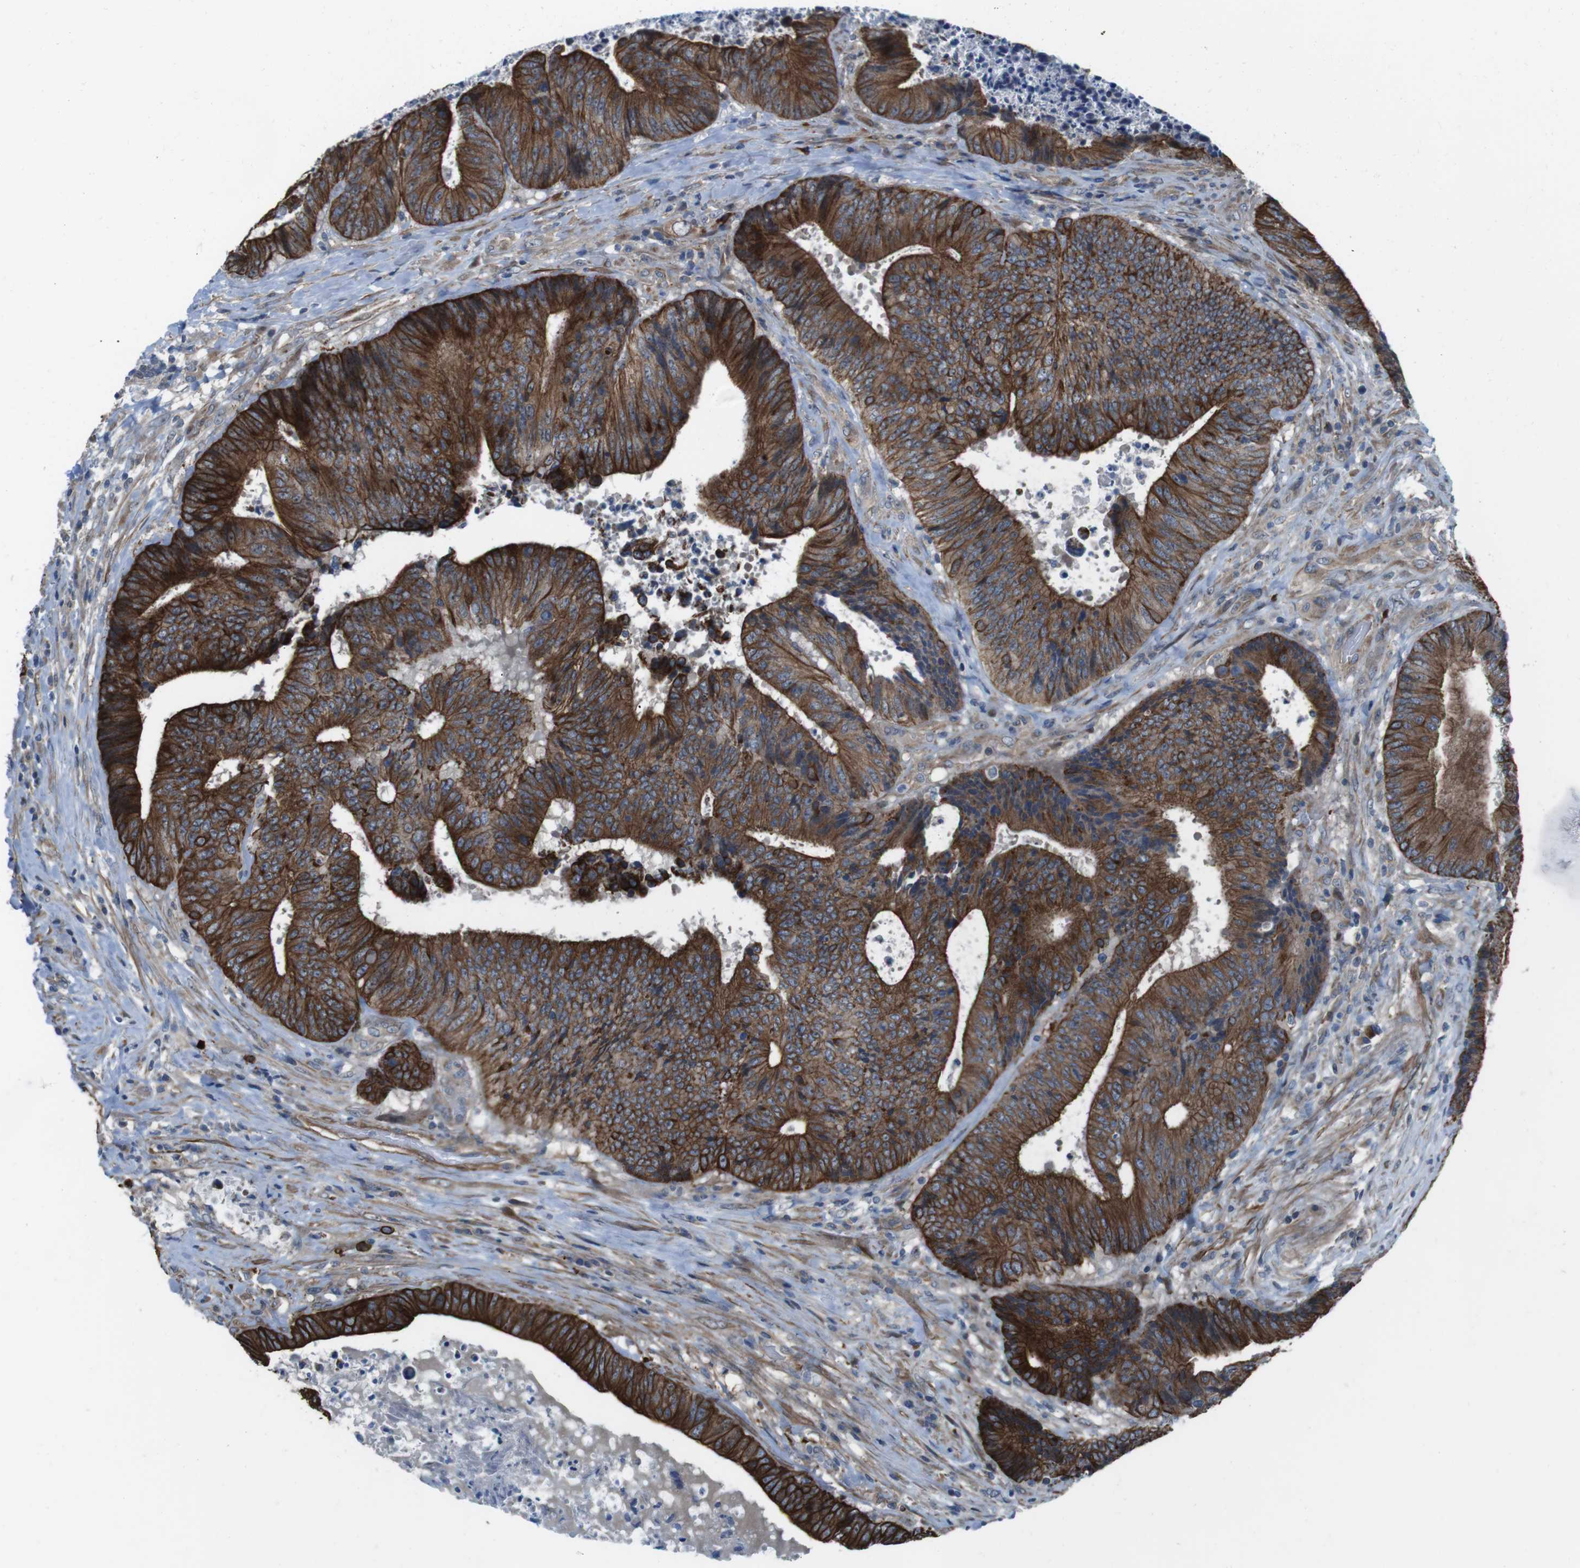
{"staining": {"intensity": "strong", "quantity": ">75%", "location": "cytoplasmic/membranous"}, "tissue": "colorectal cancer", "cell_type": "Tumor cells", "image_type": "cancer", "snomed": [{"axis": "morphology", "description": "Adenocarcinoma, NOS"}, {"axis": "topography", "description": "Rectum"}], "caption": "A histopathology image showing strong cytoplasmic/membranous staining in about >75% of tumor cells in colorectal cancer (adenocarcinoma), as visualized by brown immunohistochemical staining.", "gene": "FAM174B", "patient": {"sex": "male", "age": 72}}